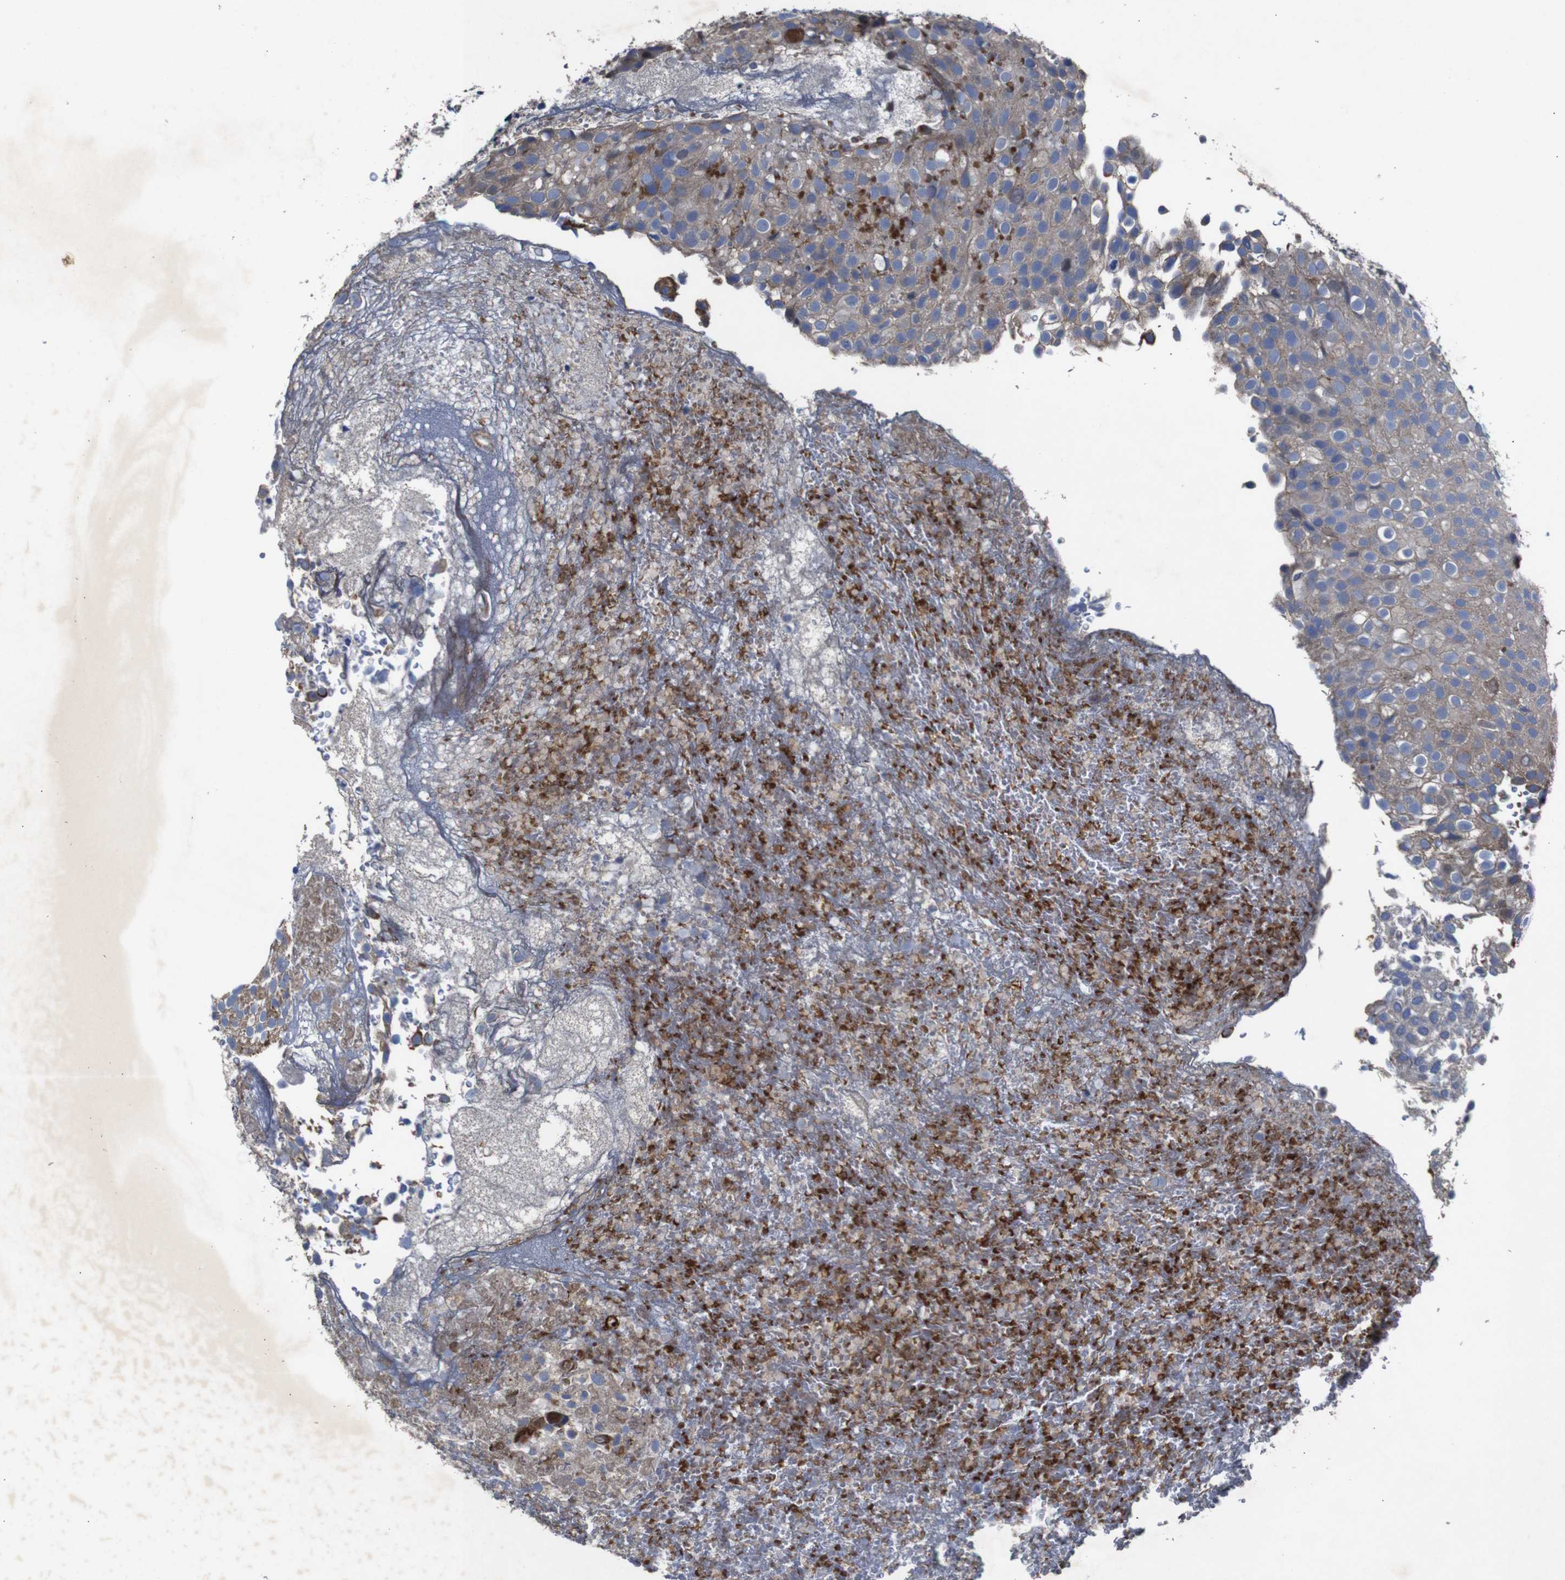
{"staining": {"intensity": "moderate", "quantity": "25%-75%", "location": "cytoplasmic/membranous"}, "tissue": "urothelial cancer", "cell_type": "Tumor cells", "image_type": "cancer", "snomed": [{"axis": "morphology", "description": "Urothelial carcinoma, Low grade"}, {"axis": "topography", "description": "Urinary bladder"}], "caption": "This image shows low-grade urothelial carcinoma stained with immunohistochemistry (IHC) to label a protein in brown. The cytoplasmic/membranous of tumor cells show moderate positivity for the protein. Nuclei are counter-stained blue.", "gene": "CHST10", "patient": {"sex": "male", "age": 78}}